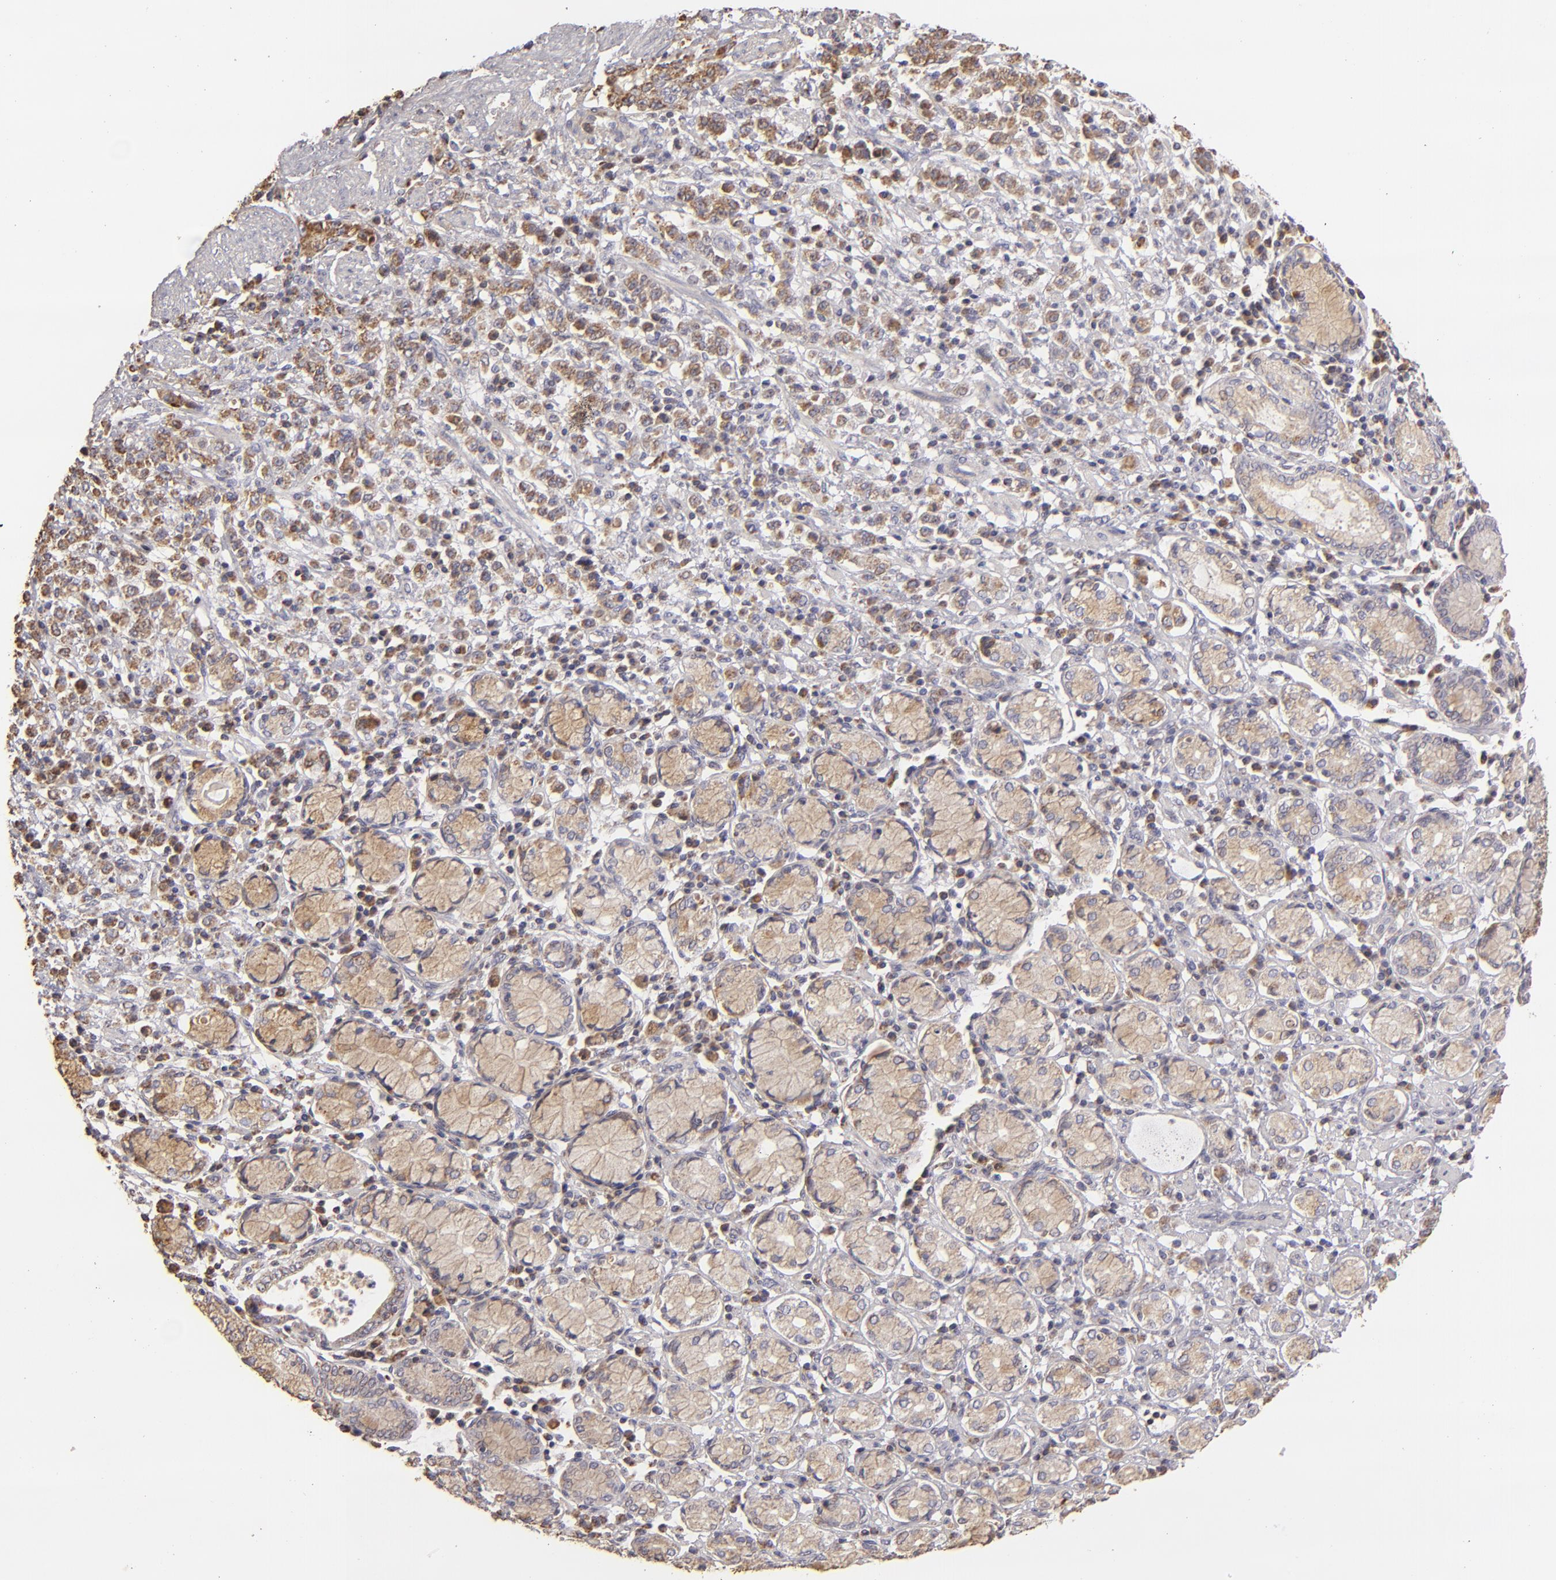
{"staining": {"intensity": "moderate", "quantity": ">75%", "location": "cytoplasmic/membranous"}, "tissue": "stomach cancer", "cell_type": "Tumor cells", "image_type": "cancer", "snomed": [{"axis": "morphology", "description": "Adenocarcinoma, NOS"}, {"axis": "topography", "description": "Stomach, lower"}], "caption": "A histopathology image showing moderate cytoplasmic/membranous positivity in approximately >75% of tumor cells in adenocarcinoma (stomach), as visualized by brown immunohistochemical staining.", "gene": "CFB", "patient": {"sex": "male", "age": 88}}